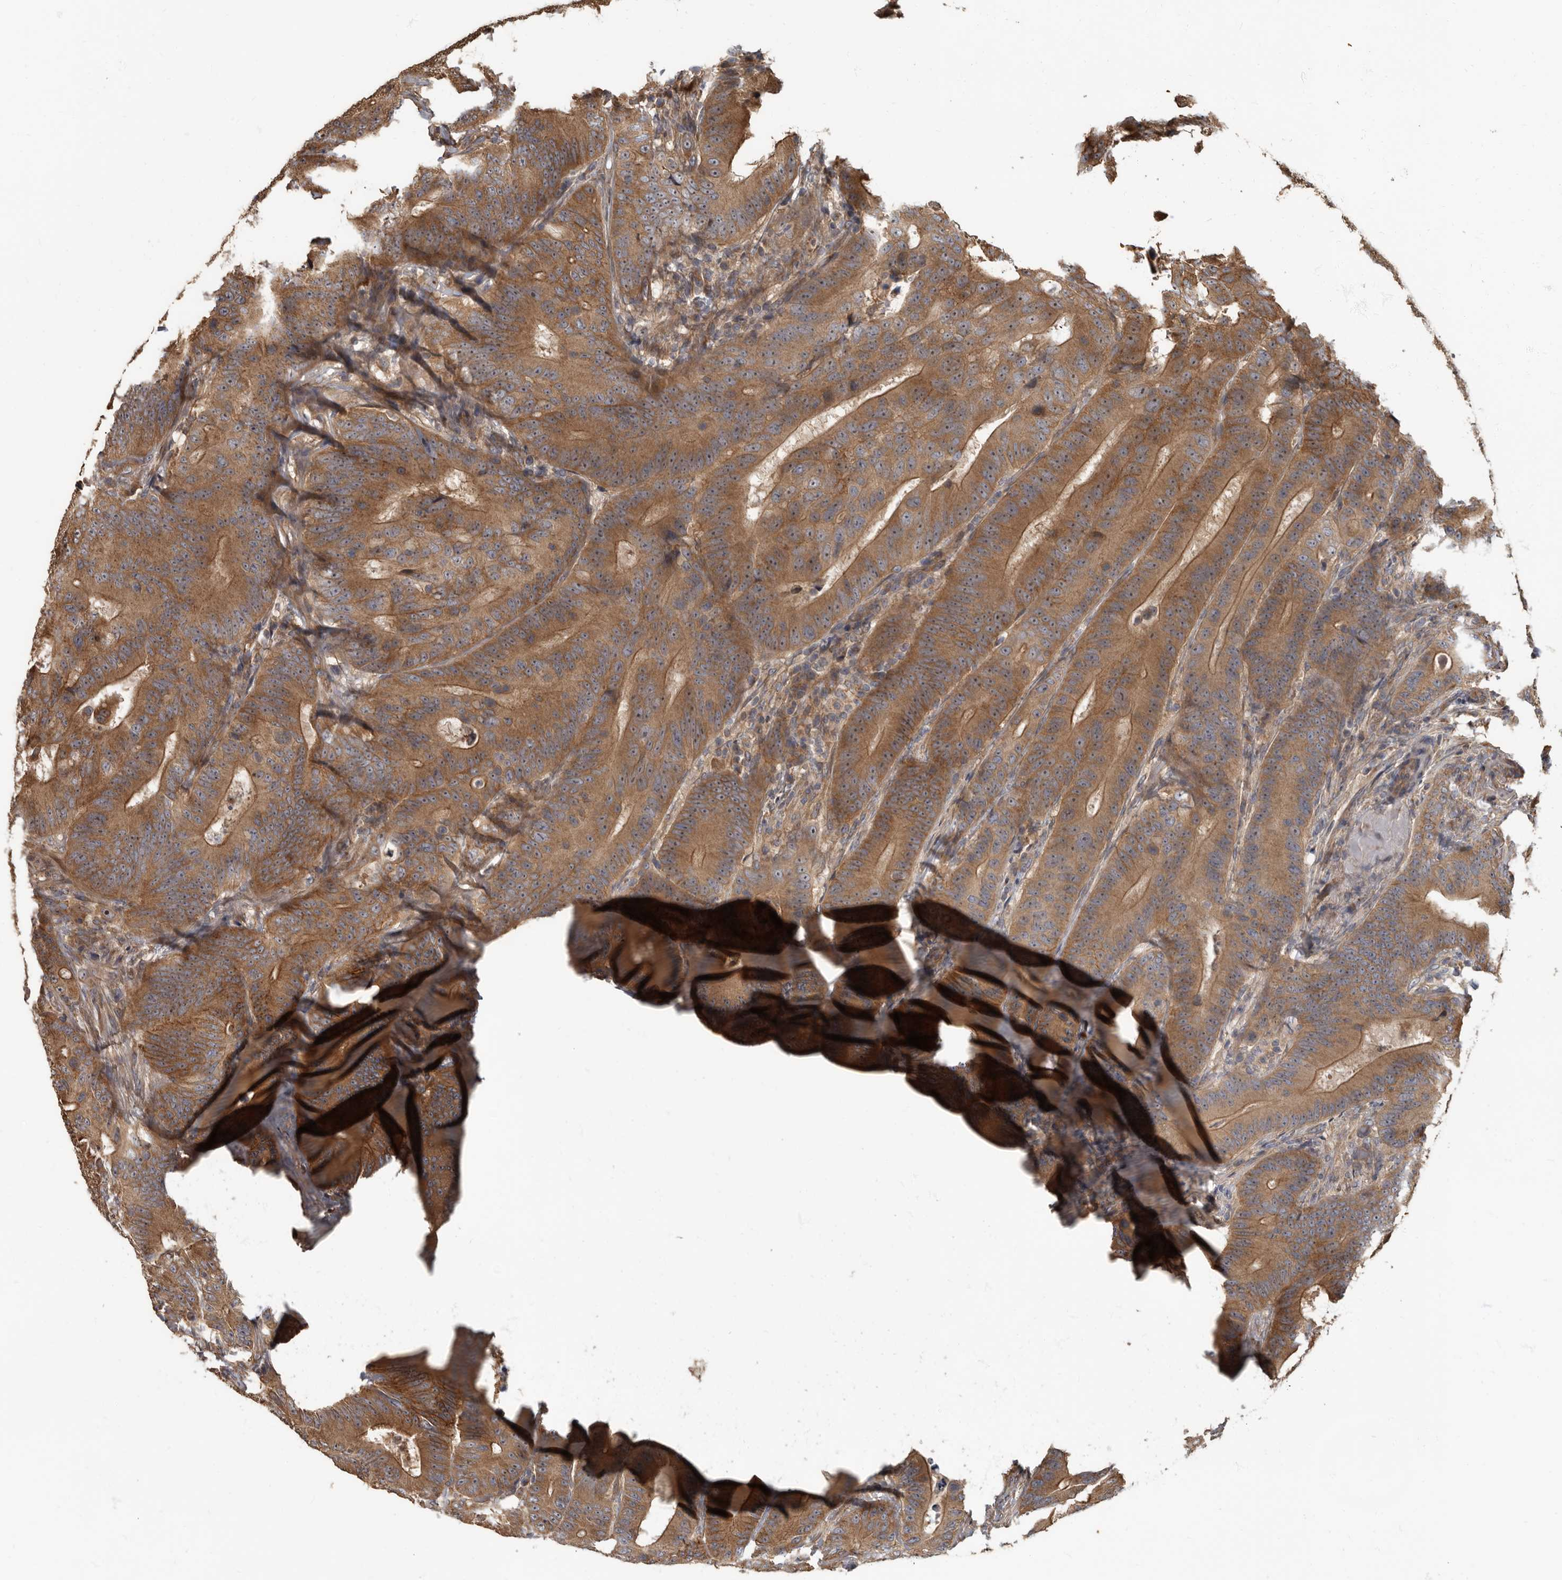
{"staining": {"intensity": "moderate", "quantity": ">75%", "location": "cytoplasmic/membranous,nuclear"}, "tissue": "colorectal cancer", "cell_type": "Tumor cells", "image_type": "cancer", "snomed": [{"axis": "morphology", "description": "Adenocarcinoma, NOS"}, {"axis": "topography", "description": "Colon"}], "caption": "Adenocarcinoma (colorectal) stained with a protein marker demonstrates moderate staining in tumor cells.", "gene": "DAAM1", "patient": {"sex": "male", "age": 83}}